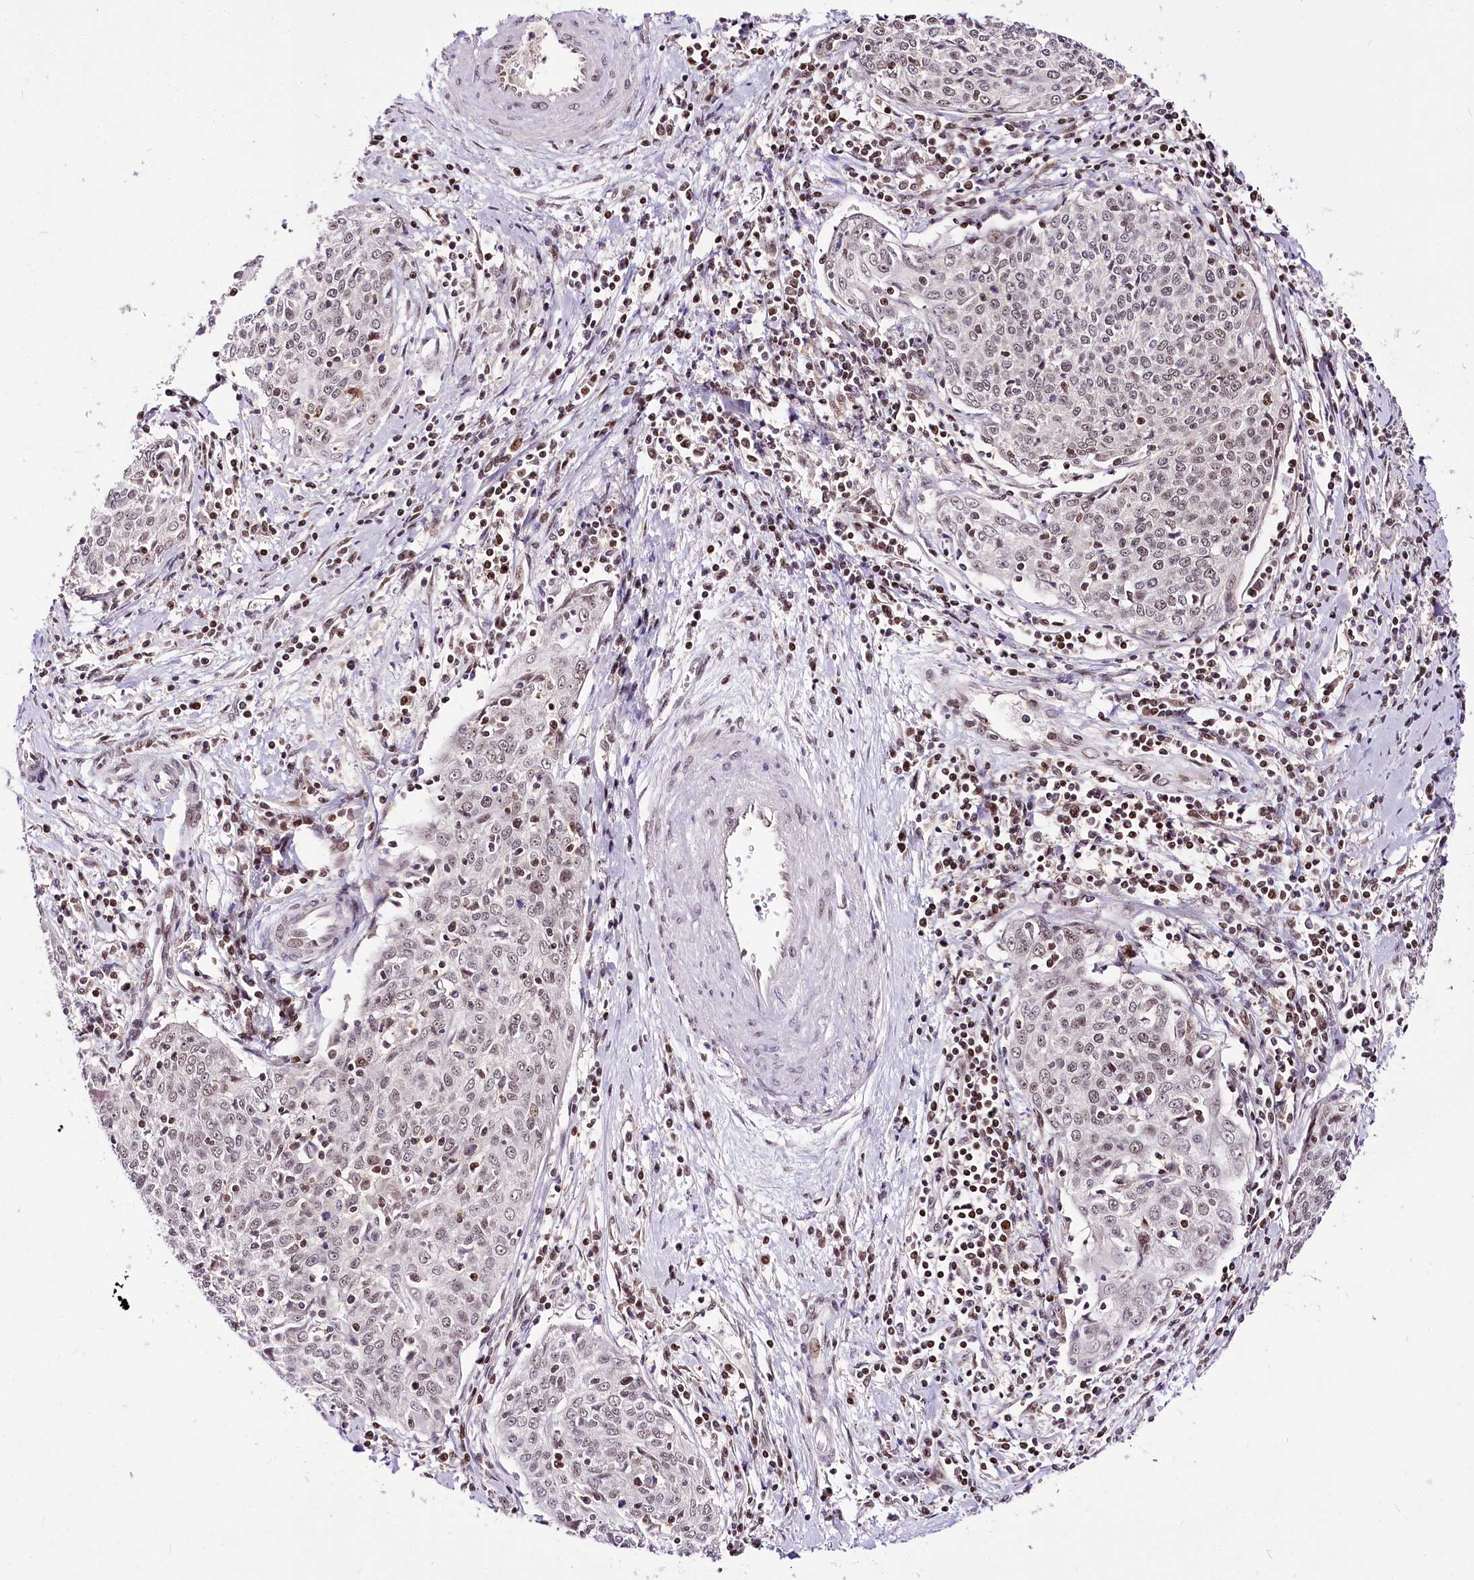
{"staining": {"intensity": "weak", "quantity": ">75%", "location": "nuclear"}, "tissue": "cervical cancer", "cell_type": "Tumor cells", "image_type": "cancer", "snomed": [{"axis": "morphology", "description": "Squamous cell carcinoma, NOS"}, {"axis": "topography", "description": "Cervix"}], "caption": "Immunohistochemical staining of squamous cell carcinoma (cervical) displays low levels of weak nuclear staining in approximately >75% of tumor cells.", "gene": "POLA2", "patient": {"sex": "female", "age": 48}}